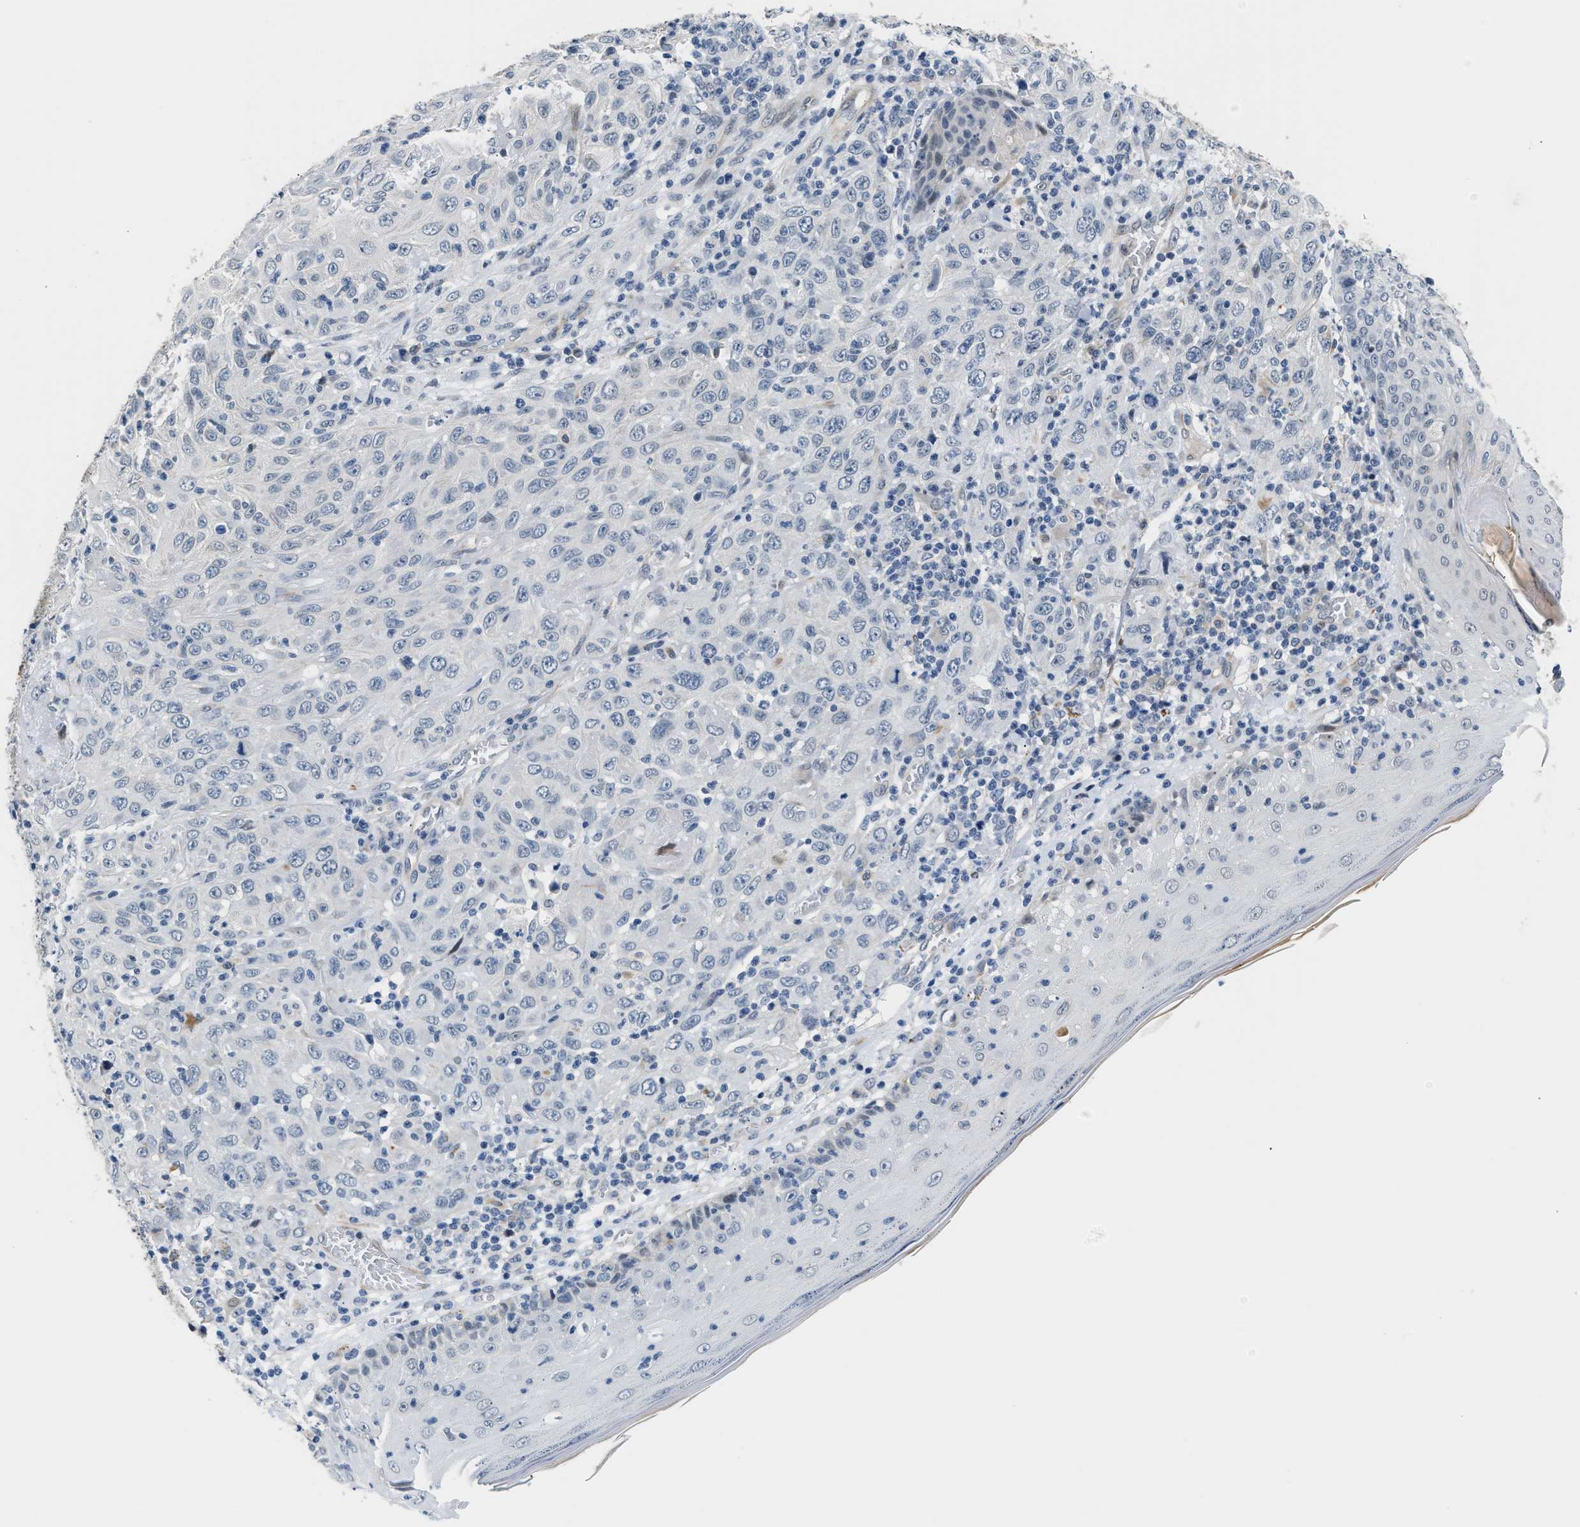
{"staining": {"intensity": "negative", "quantity": "none", "location": "none"}, "tissue": "skin cancer", "cell_type": "Tumor cells", "image_type": "cancer", "snomed": [{"axis": "morphology", "description": "Squamous cell carcinoma, NOS"}, {"axis": "topography", "description": "Skin"}], "caption": "DAB (3,3'-diaminobenzidine) immunohistochemical staining of human skin cancer (squamous cell carcinoma) demonstrates no significant staining in tumor cells. (DAB IHC visualized using brightfield microscopy, high magnification).", "gene": "PPM1H", "patient": {"sex": "female", "age": 88}}